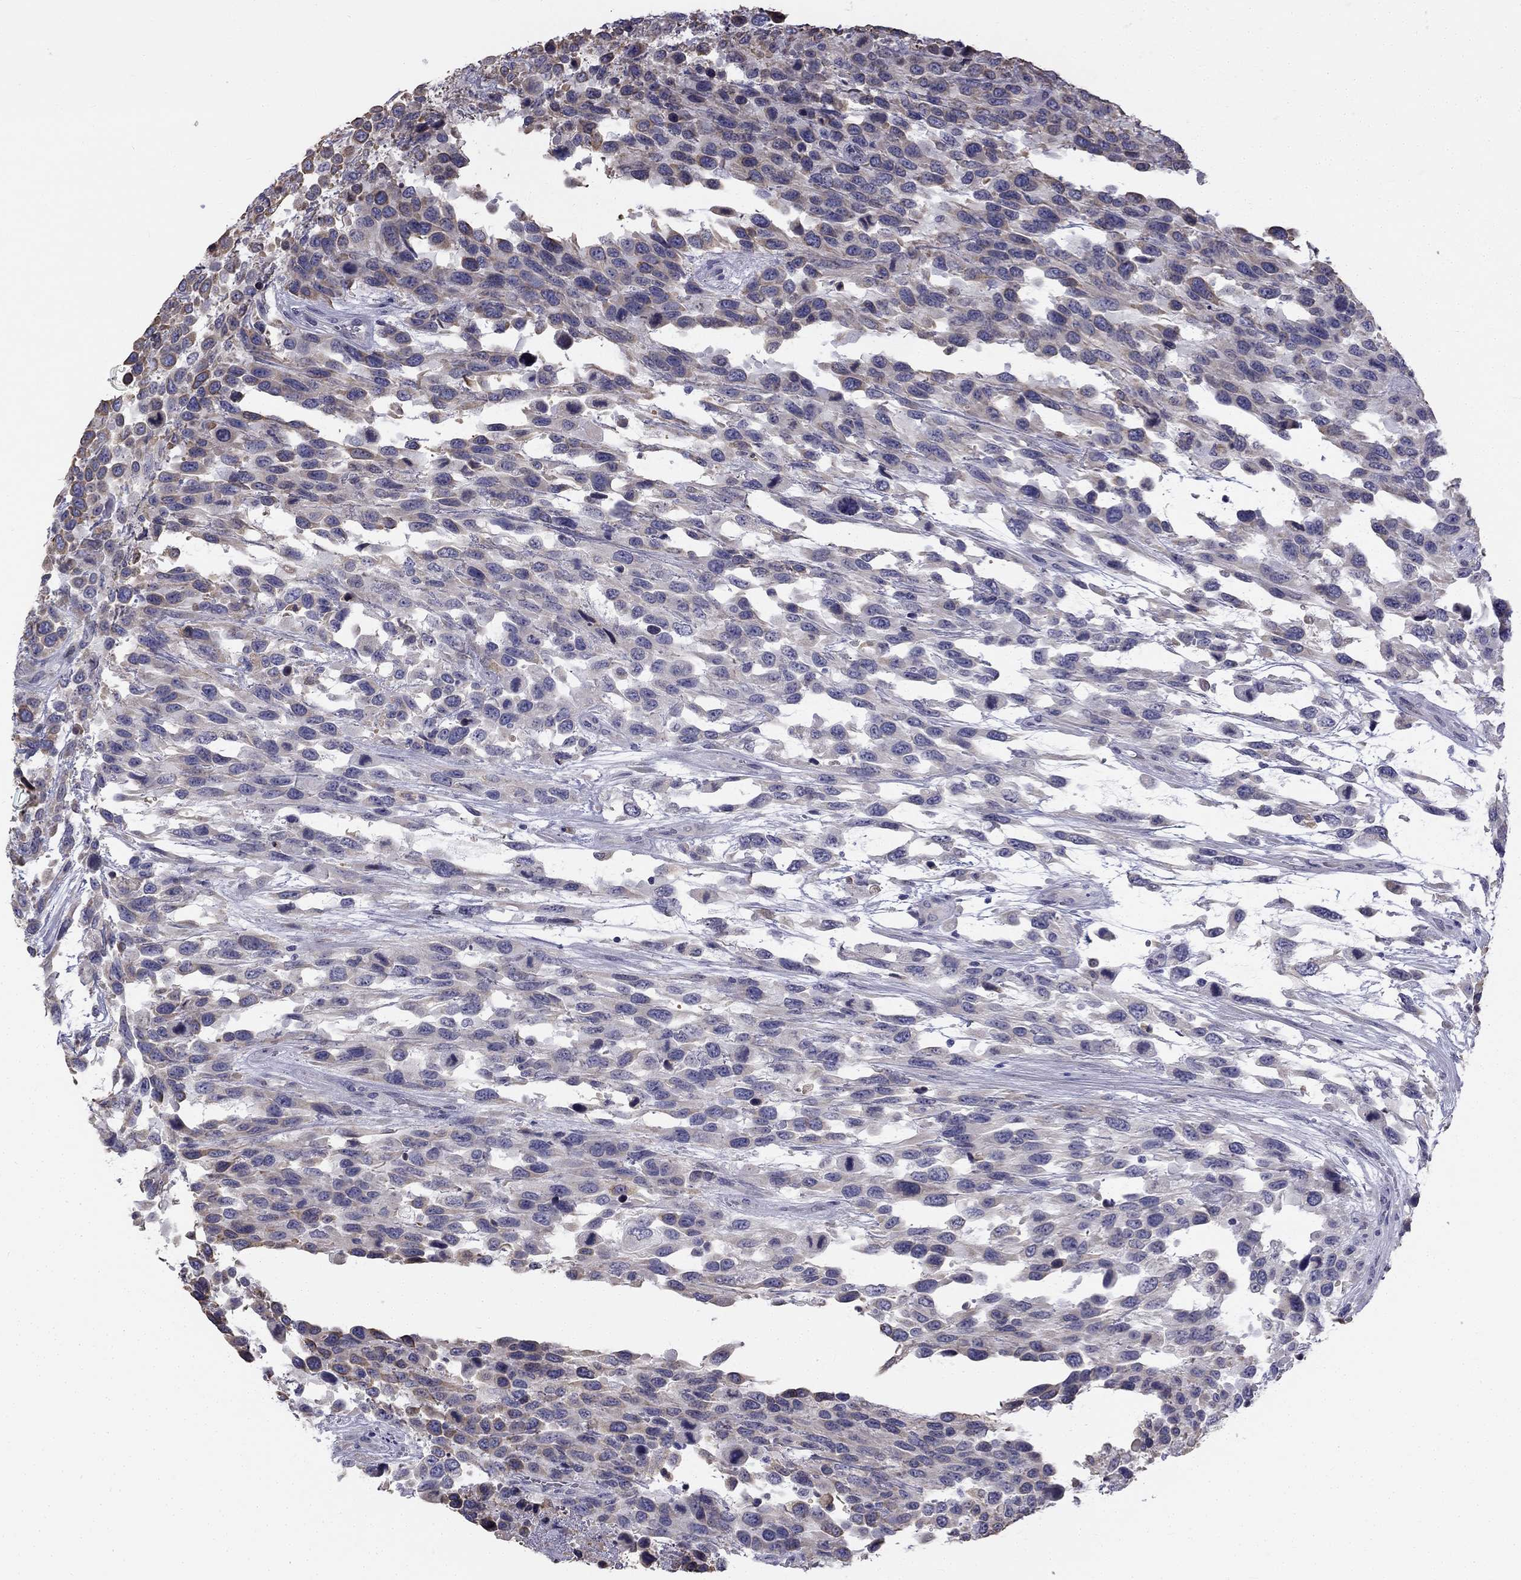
{"staining": {"intensity": "weak", "quantity": "25%-75%", "location": "cytoplasmic/membranous"}, "tissue": "urothelial cancer", "cell_type": "Tumor cells", "image_type": "cancer", "snomed": [{"axis": "morphology", "description": "Urothelial carcinoma, High grade"}, {"axis": "topography", "description": "Urinary bladder"}], "caption": "Urothelial carcinoma (high-grade) stained for a protein (brown) demonstrates weak cytoplasmic/membranous positive positivity in about 25%-75% of tumor cells.", "gene": "CCDC40", "patient": {"sex": "female", "age": 70}}